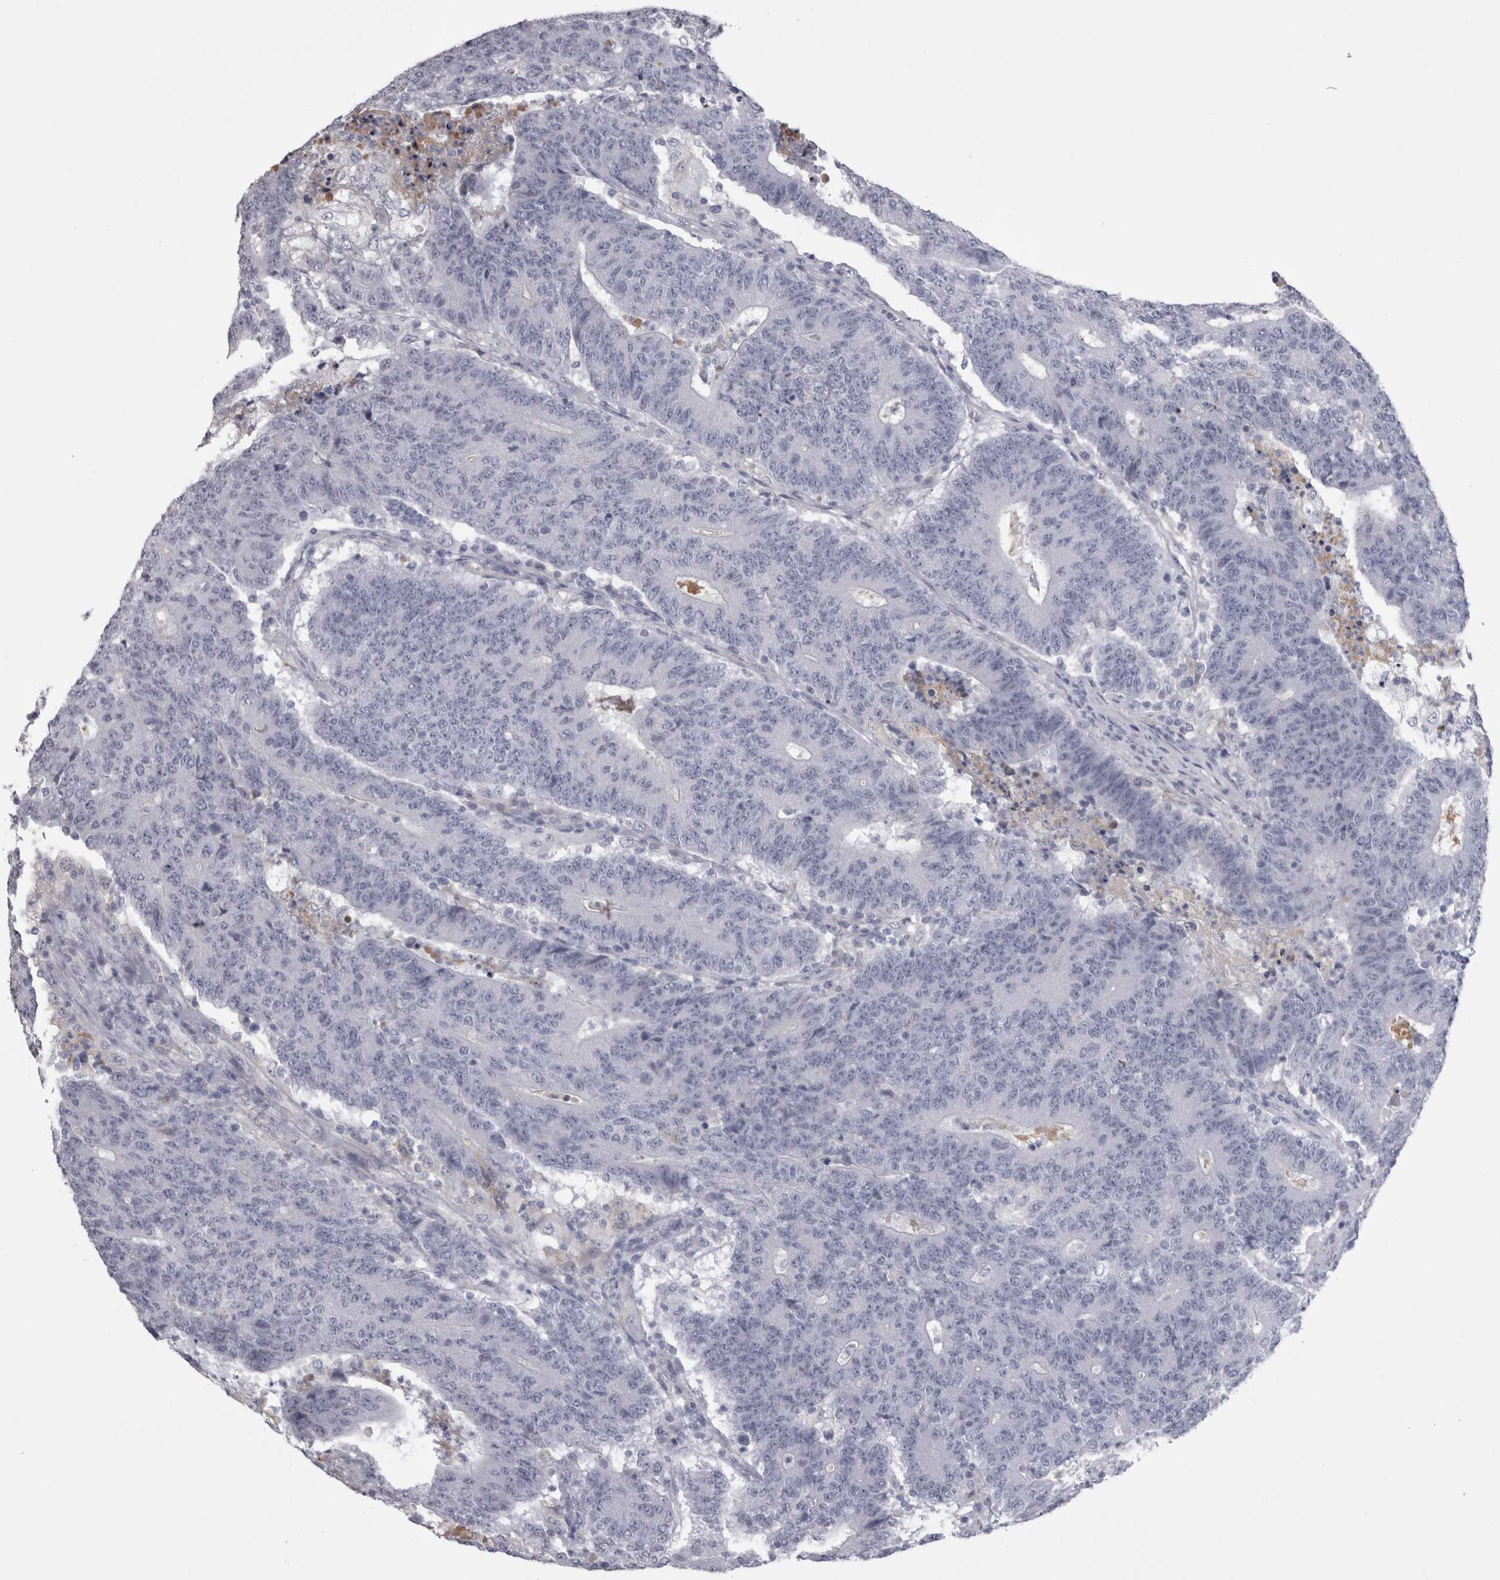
{"staining": {"intensity": "negative", "quantity": "none", "location": "none"}, "tissue": "colorectal cancer", "cell_type": "Tumor cells", "image_type": "cancer", "snomed": [{"axis": "morphology", "description": "Normal tissue, NOS"}, {"axis": "morphology", "description": "Adenocarcinoma, NOS"}, {"axis": "topography", "description": "Colon"}], "caption": "Immunohistochemistry (IHC) histopathology image of neoplastic tissue: colorectal cancer stained with DAB (3,3'-diaminobenzidine) displays no significant protein expression in tumor cells.", "gene": "SAA4", "patient": {"sex": "female", "age": 75}}